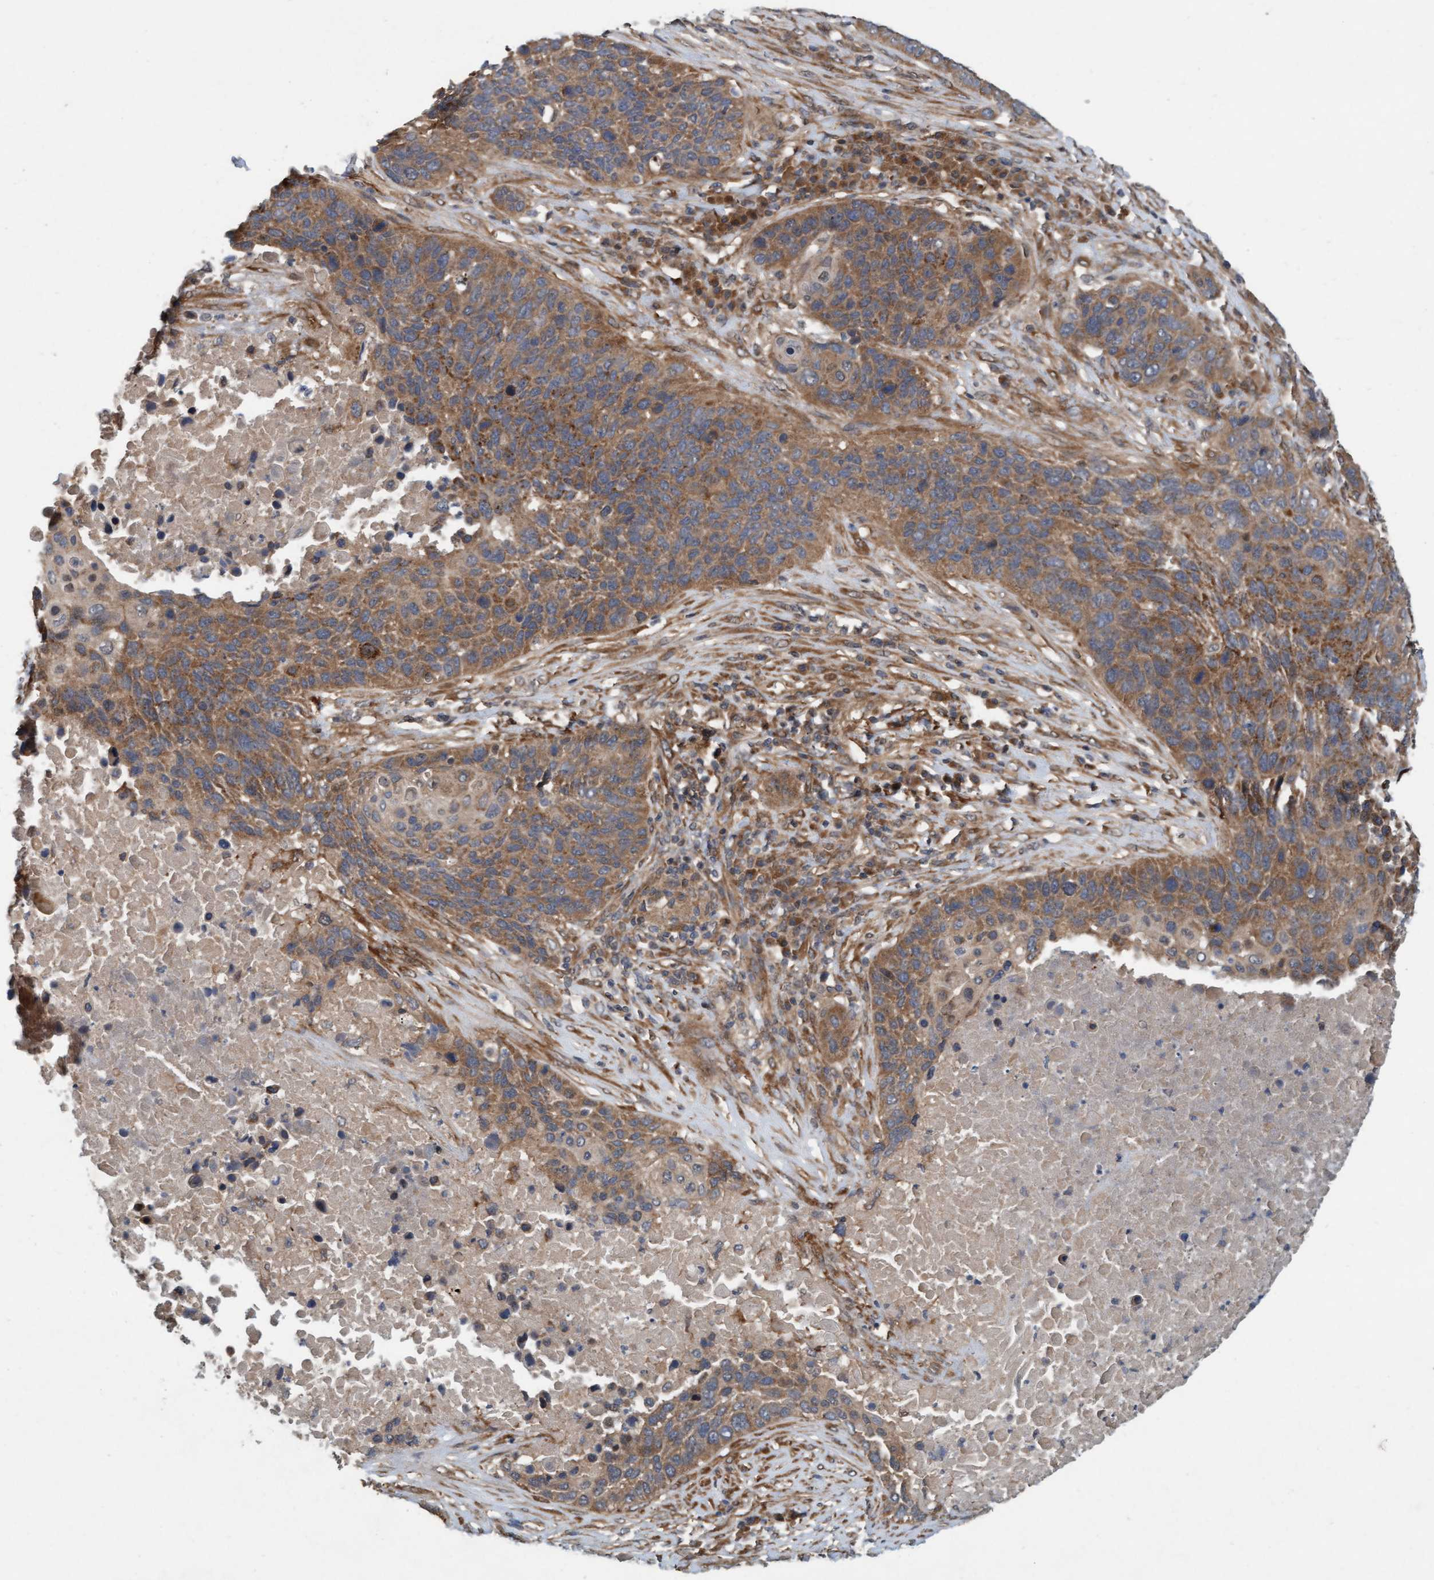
{"staining": {"intensity": "moderate", "quantity": ">75%", "location": "cytoplasmic/membranous"}, "tissue": "lung cancer", "cell_type": "Tumor cells", "image_type": "cancer", "snomed": [{"axis": "morphology", "description": "Squamous cell carcinoma, NOS"}, {"axis": "topography", "description": "Lung"}], "caption": "Approximately >75% of tumor cells in lung cancer (squamous cell carcinoma) reveal moderate cytoplasmic/membranous protein positivity as visualized by brown immunohistochemical staining.", "gene": "MLXIP", "patient": {"sex": "male", "age": 66}}